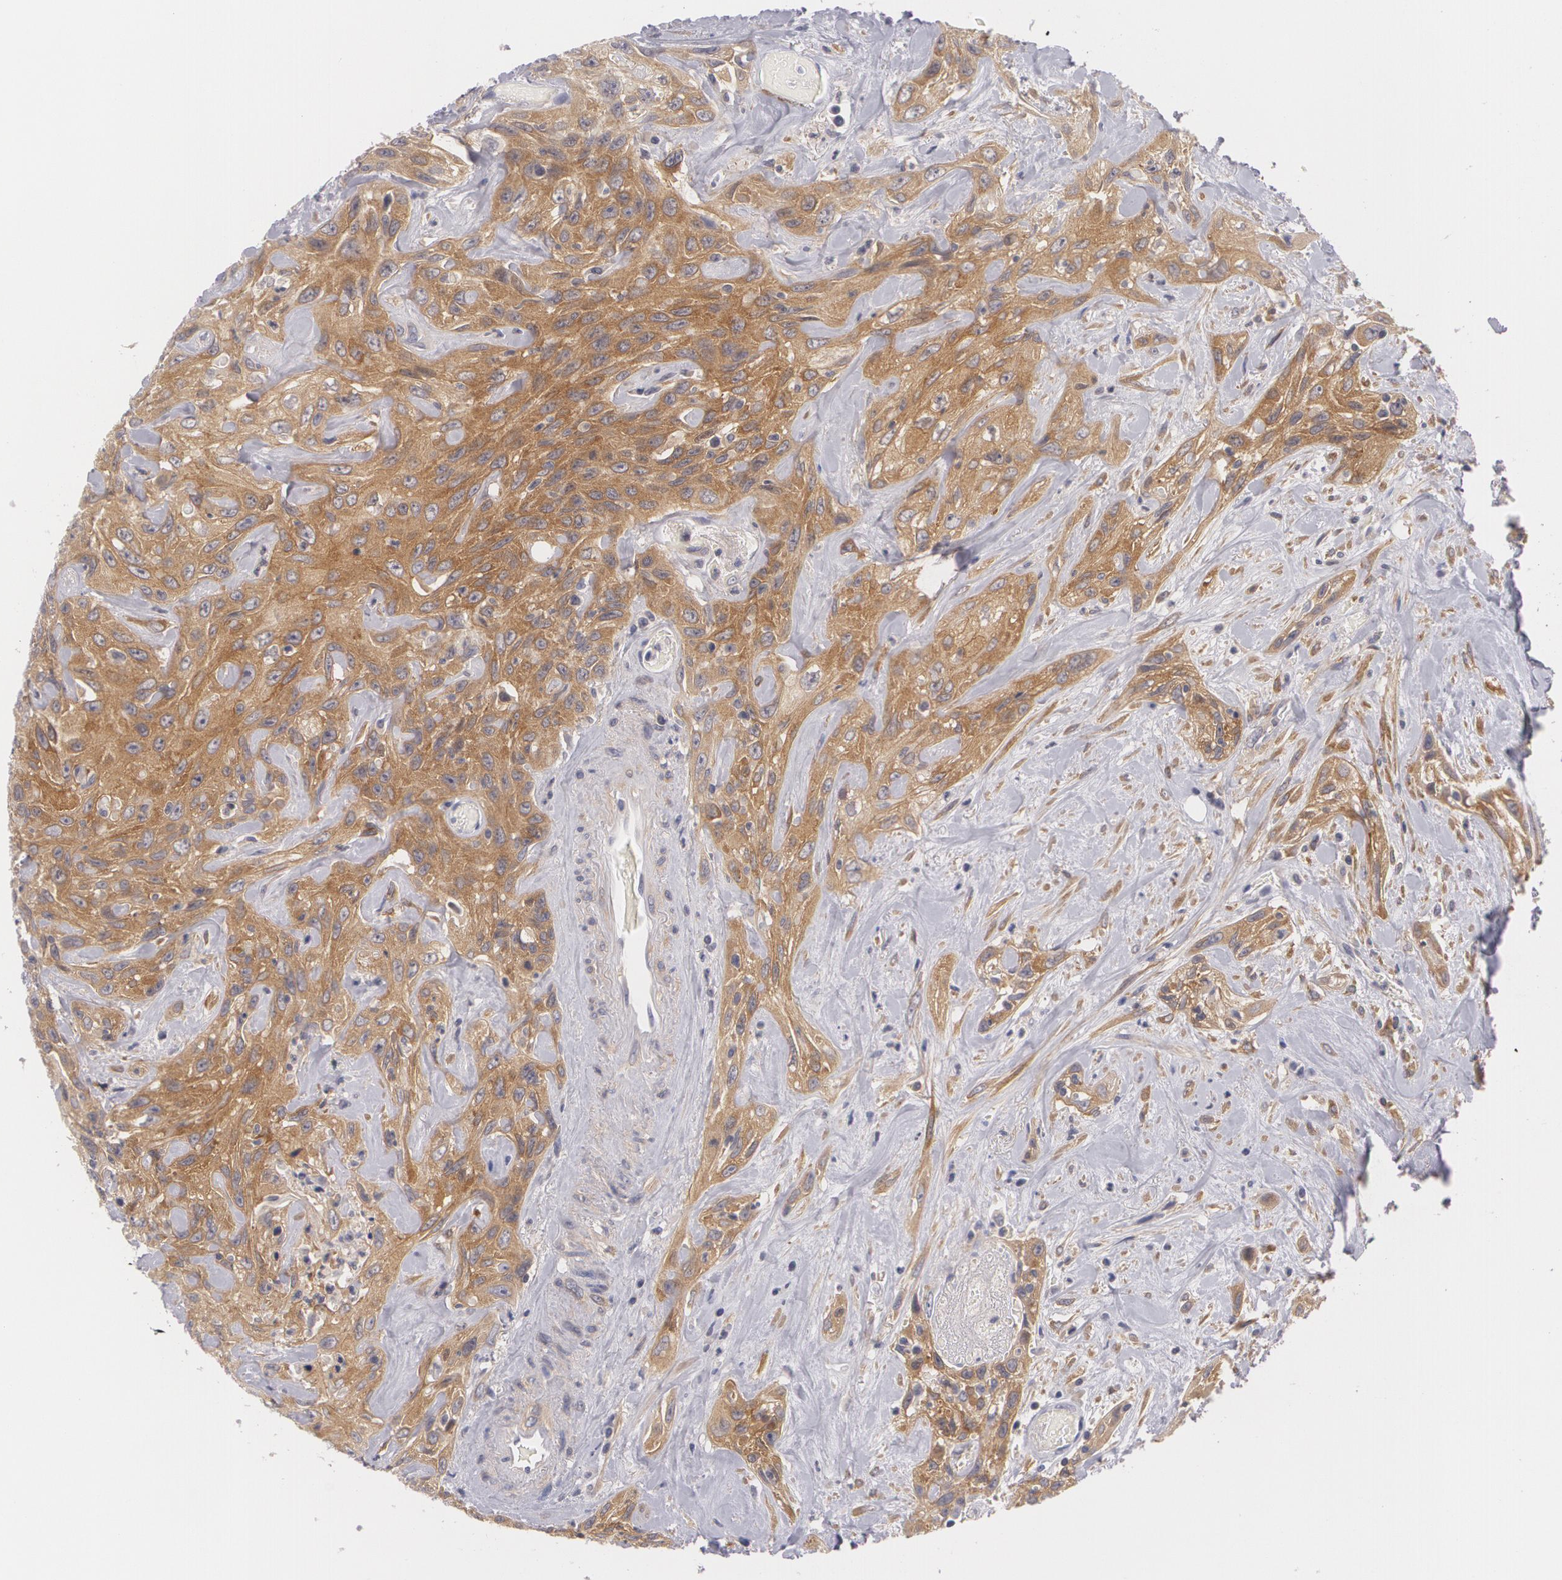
{"staining": {"intensity": "strong", "quantity": ">75%", "location": "cytoplasmic/membranous"}, "tissue": "urothelial cancer", "cell_type": "Tumor cells", "image_type": "cancer", "snomed": [{"axis": "morphology", "description": "Urothelial carcinoma, High grade"}, {"axis": "topography", "description": "Urinary bladder"}], "caption": "Immunohistochemical staining of human urothelial cancer exhibits strong cytoplasmic/membranous protein positivity in about >75% of tumor cells.", "gene": "CASK", "patient": {"sex": "female", "age": 84}}